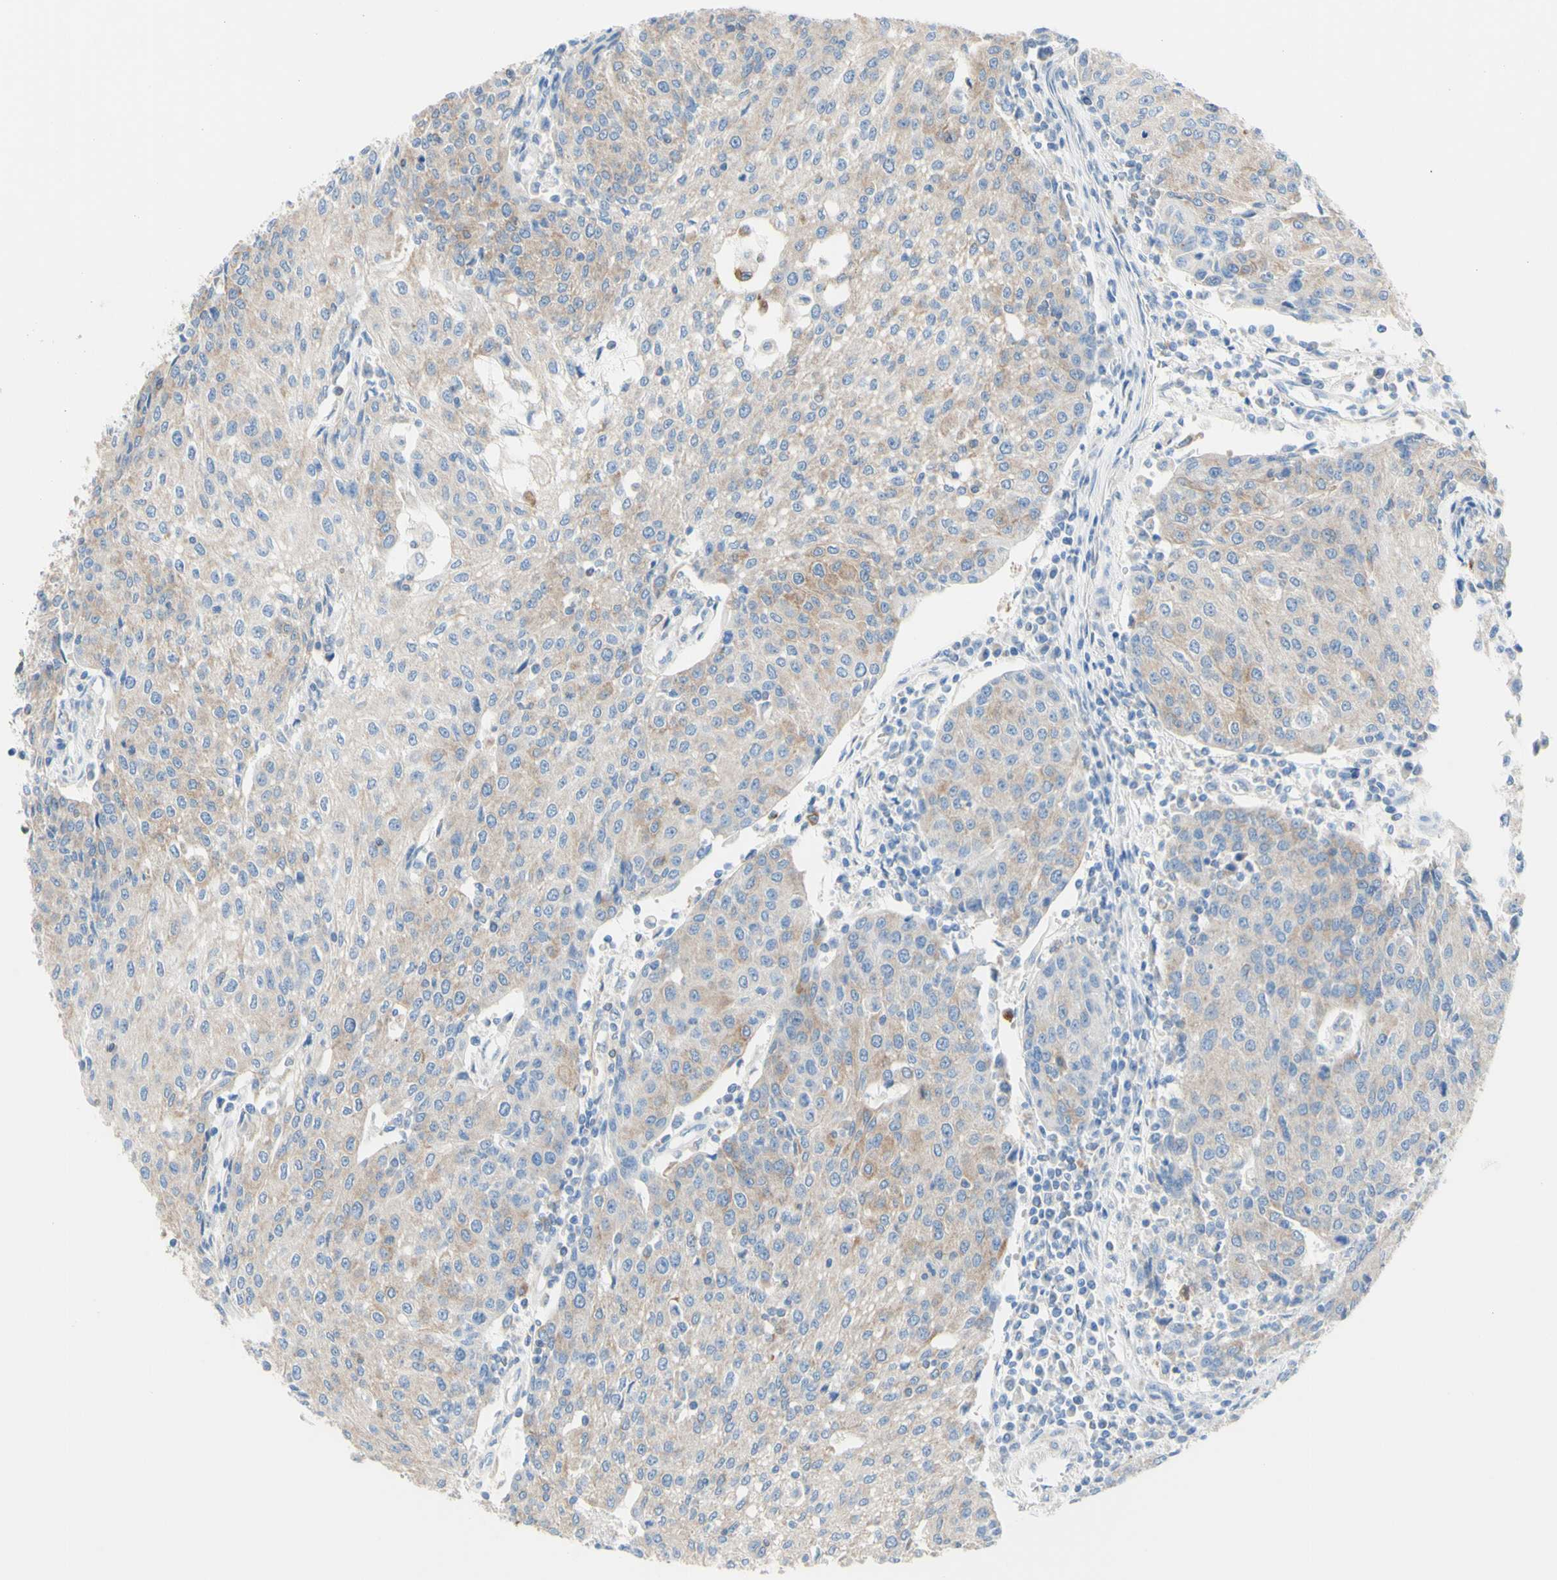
{"staining": {"intensity": "weak", "quantity": "25%-75%", "location": "cytoplasmic/membranous"}, "tissue": "urothelial cancer", "cell_type": "Tumor cells", "image_type": "cancer", "snomed": [{"axis": "morphology", "description": "Urothelial carcinoma, High grade"}, {"axis": "topography", "description": "Urinary bladder"}], "caption": "A brown stain highlights weak cytoplasmic/membranous staining of a protein in human urothelial cancer tumor cells.", "gene": "RETREG2", "patient": {"sex": "female", "age": 85}}